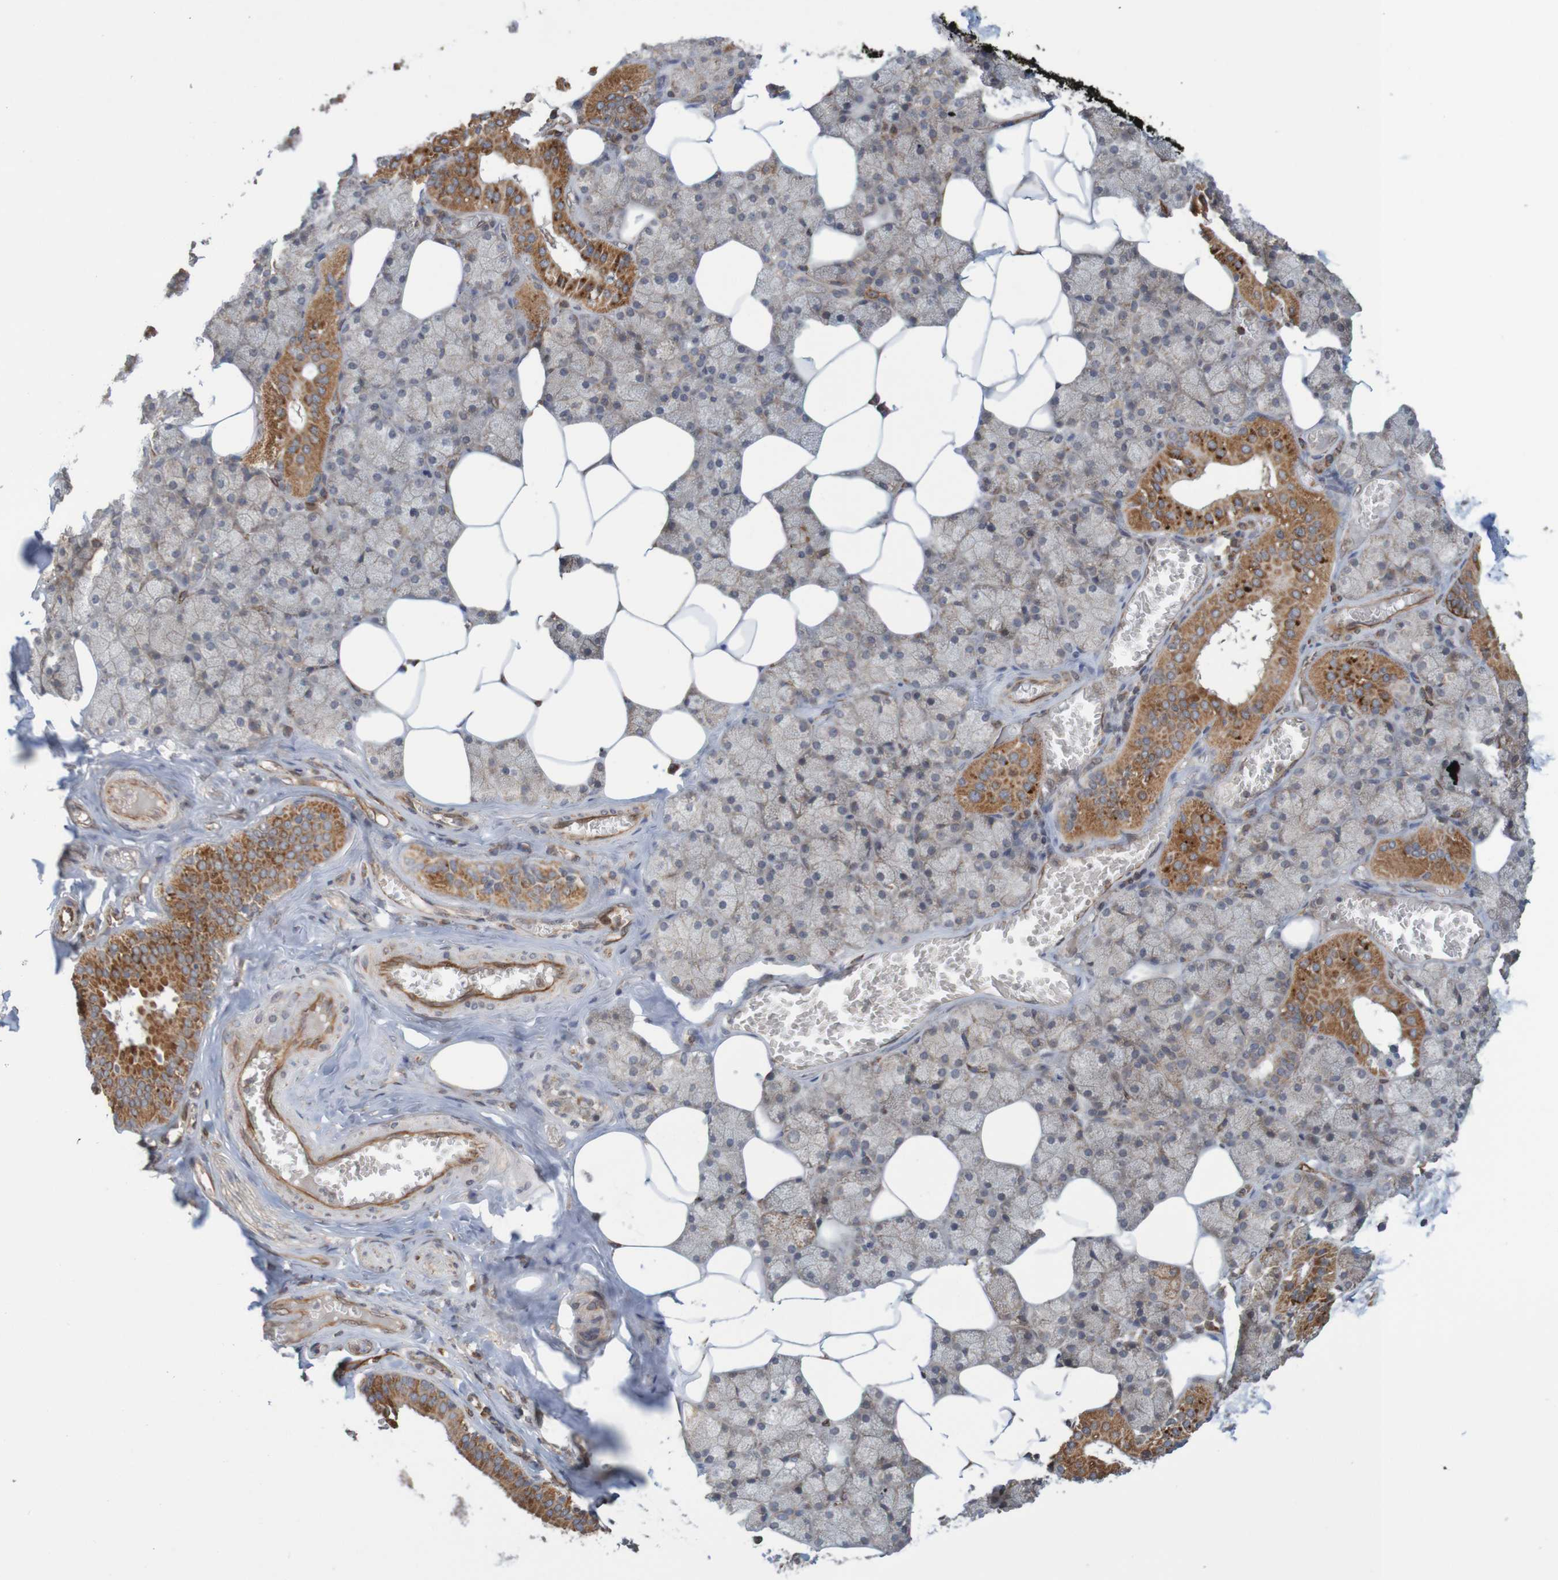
{"staining": {"intensity": "strong", "quantity": "25%-75%", "location": "cytoplasmic/membranous"}, "tissue": "salivary gland", "cell_type": "Glandular cells", "image_type": "normal", "snomed": [{"axis": "morphology", "description": "Normal tissue, NOS"}, {"axis": "topography", "description": "Salivary gland"}], "caption": "Immunohistochemical staining of unremarkable human salivary gland demonstrates 25%-75% levels of strong cytoplasmic/membranous protein staining in about 25%-75% of glandular cells. The protein is stained brown, and the nuclei are stained in blue (DAB IHC with brightfield microscopy, high magnification).", "gene": "MRPL52", "patient": {"sex": "male", "age": 62}}